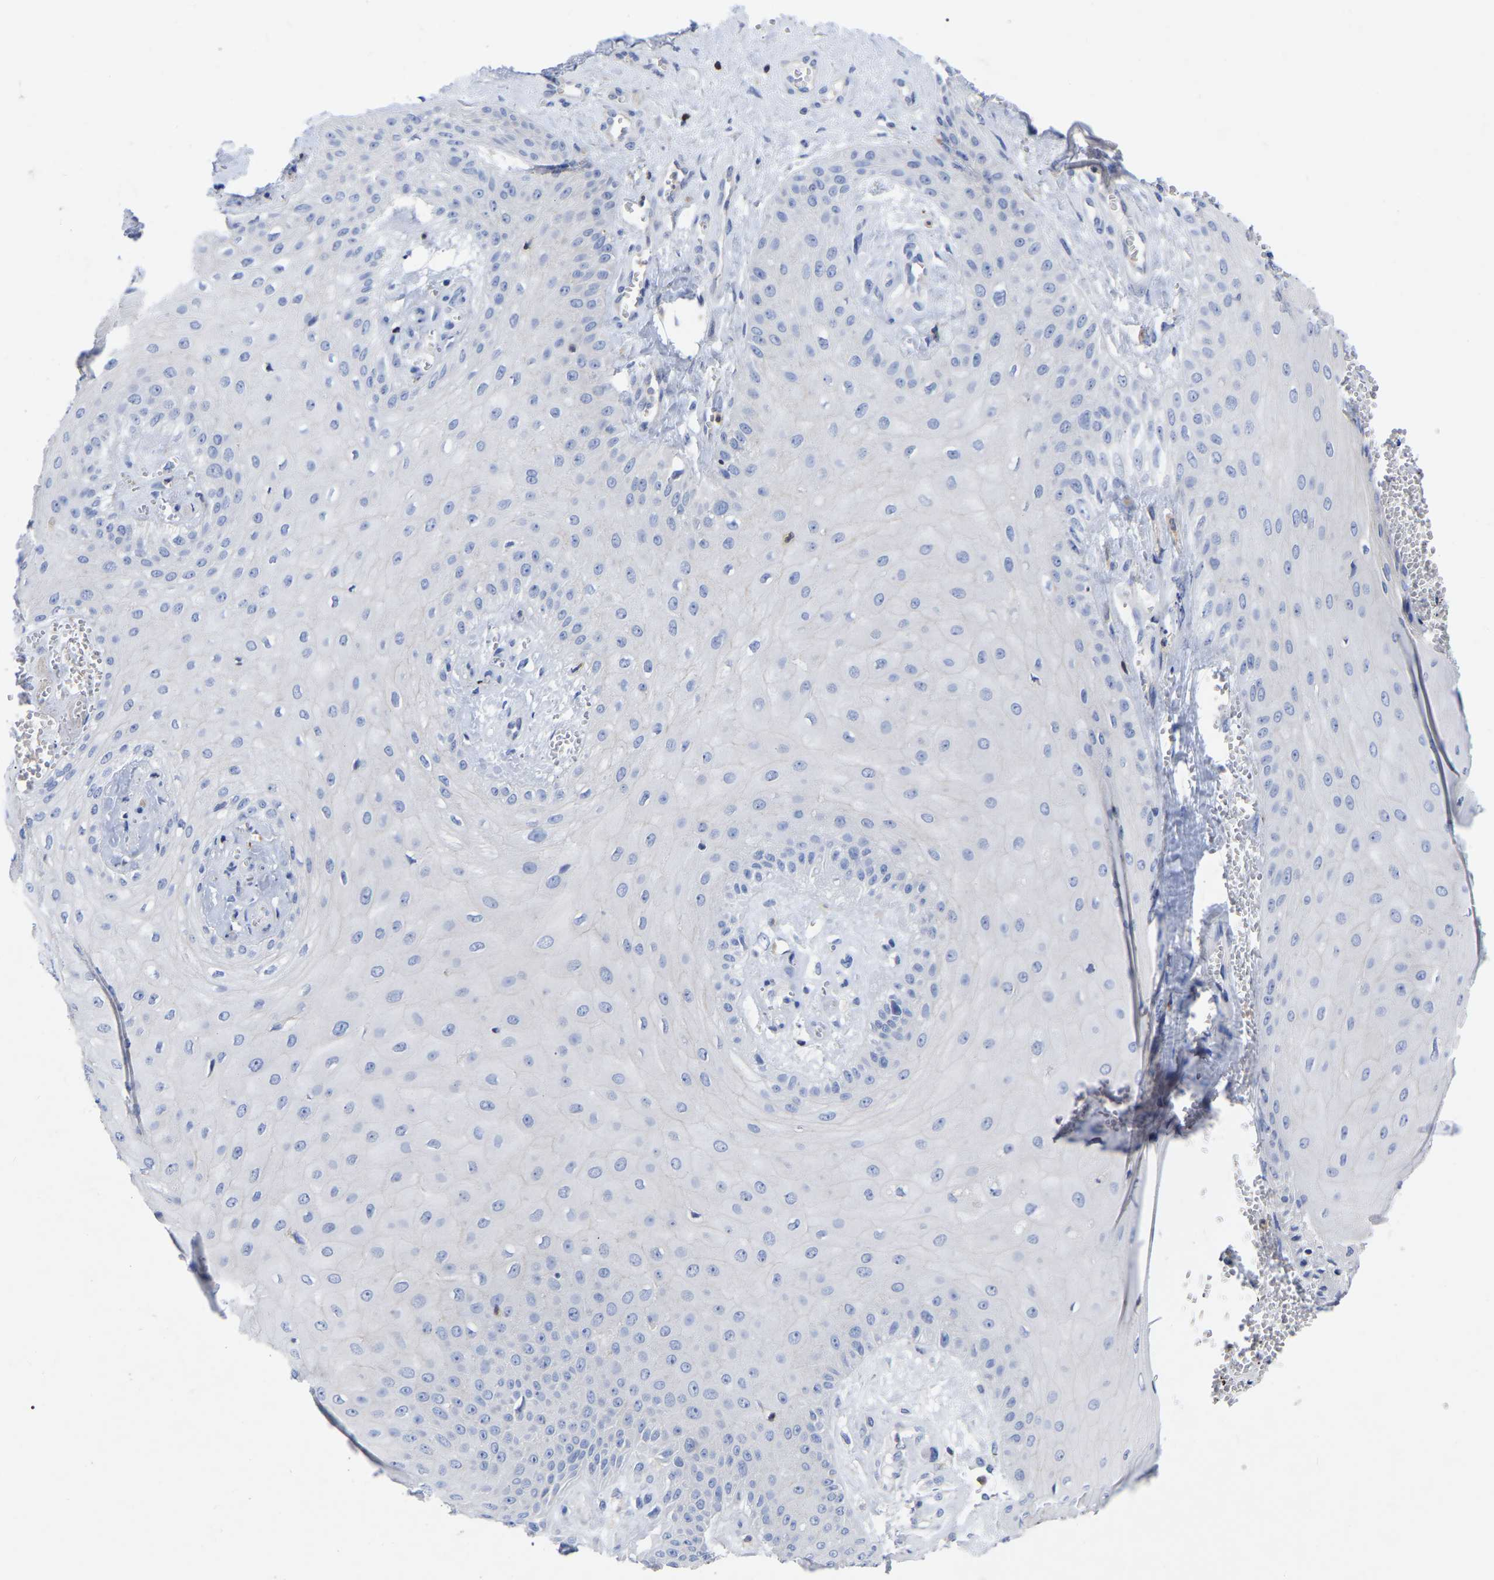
{"staining": {"intensity": "negative", "quantity": "none", "location": "none"}, "tissue": "skin cancer", "cell_type": "Tumor cells", "image_type": "cancer", "snomed": [{"axis": "morphology", "description": "Squamous cell carcinoma, NOS"}, {"axis": "topography", "description": "Skin"}], "caption": "This image is of skin cancer stained with IHC to label a protein in brown with the nuclei are counter-stained blue. There is no staining in tumor cells.", "gene": "PTPN7", "patient": {"sex": "male", "age": 74}}